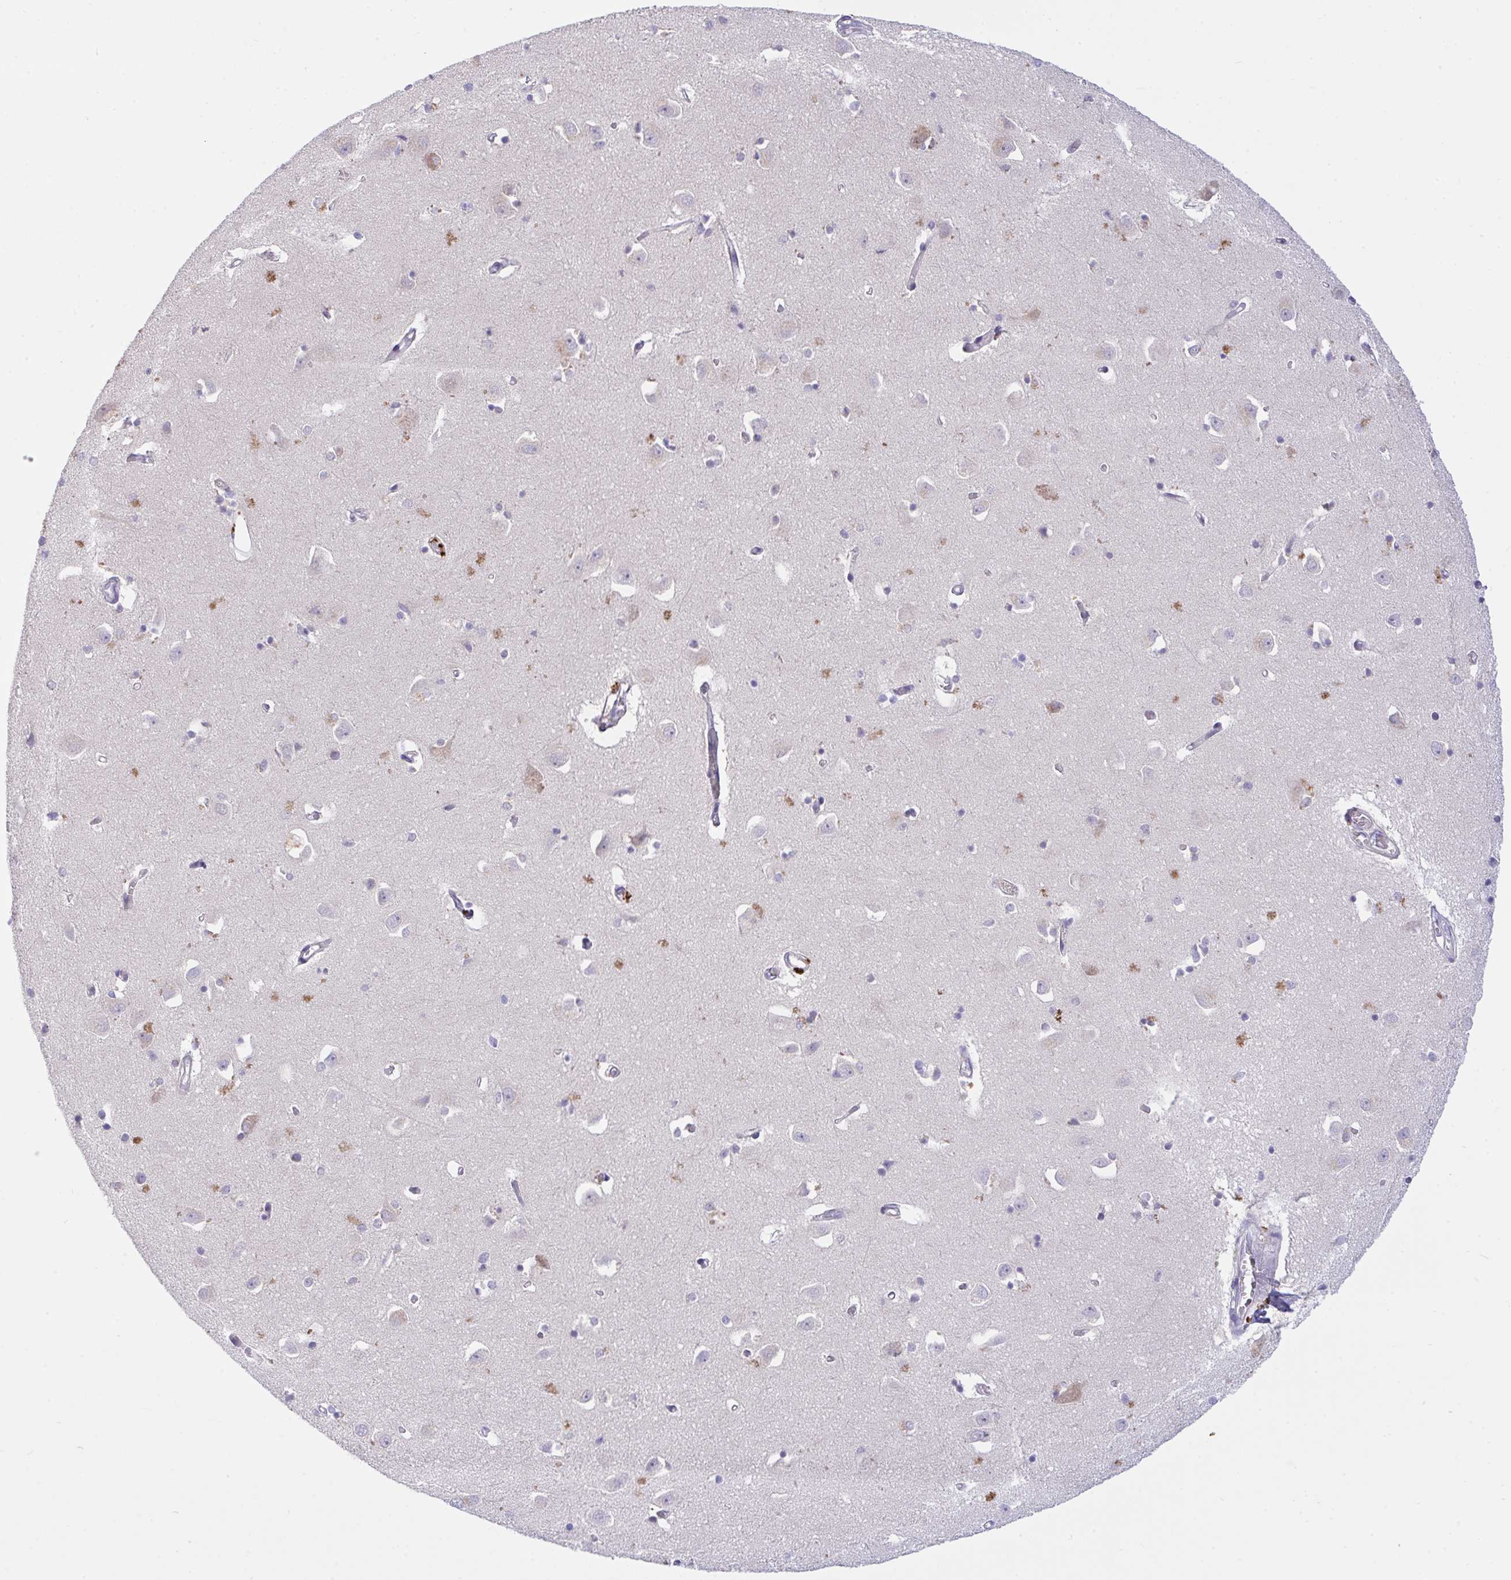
{"staining": {"intensity": "moderate", "quantity": "<25%", "location": "cytoplasmic/membranous"}, "tissue": "caudate", "cell_type": "Glial cells", "image_type": "normal", "snomed": [{"axis": "morphology", "description": "Normal tissue, NOS"}, {"axis": "topography", "description": "Lateral ventricle wall"}, {"axis": "topography", "description": "Hippocampus"}], "caption": "A low amount of moderate cytoplasmic/membranous staining is present in approximately <25% of glial cells in unremarkable caudate.", "gene": "ZNF581", "patient": {"sex": "female", "age": 63}}